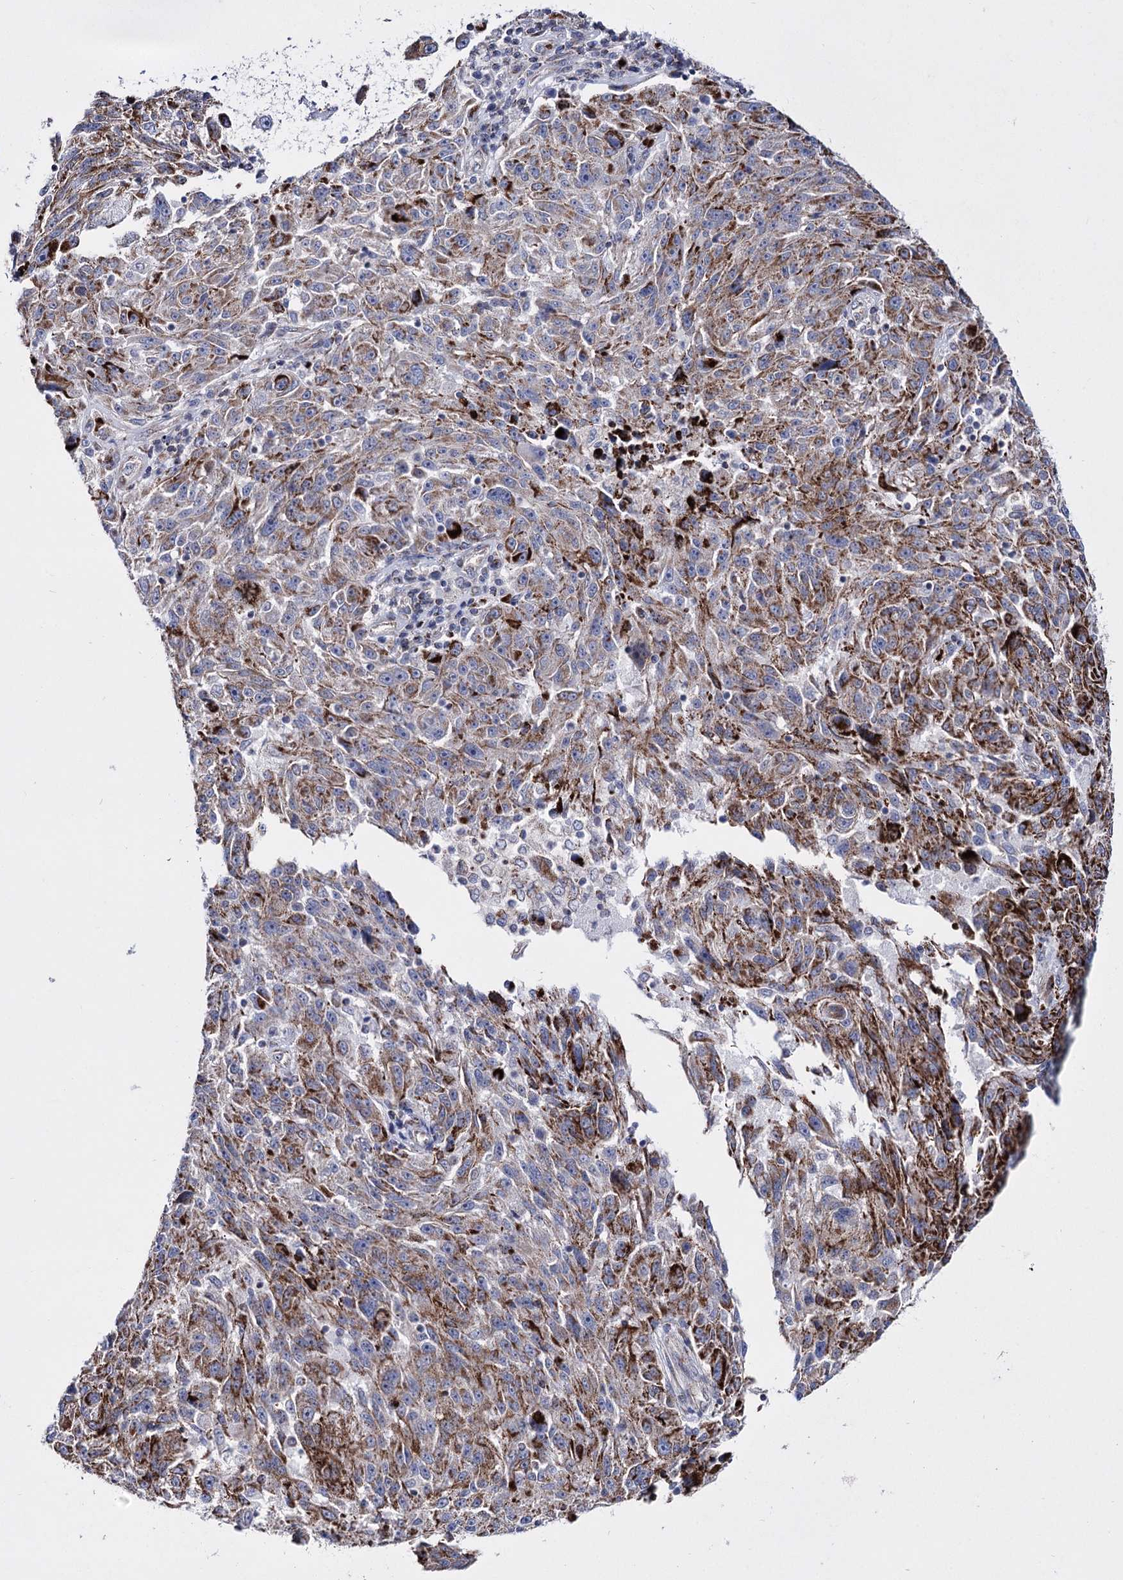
{"staining": {"intensity": "strong", "quantity": "25%-75%", "location": "cytoplasmic/membranous"}, "tissue": "melanoma", "cell_type": "Tumor cells", "image_type": "cancer", "snomed": [{"axis": "morphology", "description": "Malignant melanoma, NOS"}, {"axis": "topography", "description": "Skin"}], "caption": "A histopathology image of melanoma stained for a protein exhibits strong cytoplasmic/membranous brown staining in tumor cells. (DAB (3,3'-diaminobenzidine) IHC with brightfield microscopy, high magnification).", "gene": "OSBPL5", "patient": {"sex": "male", "age": 53}}